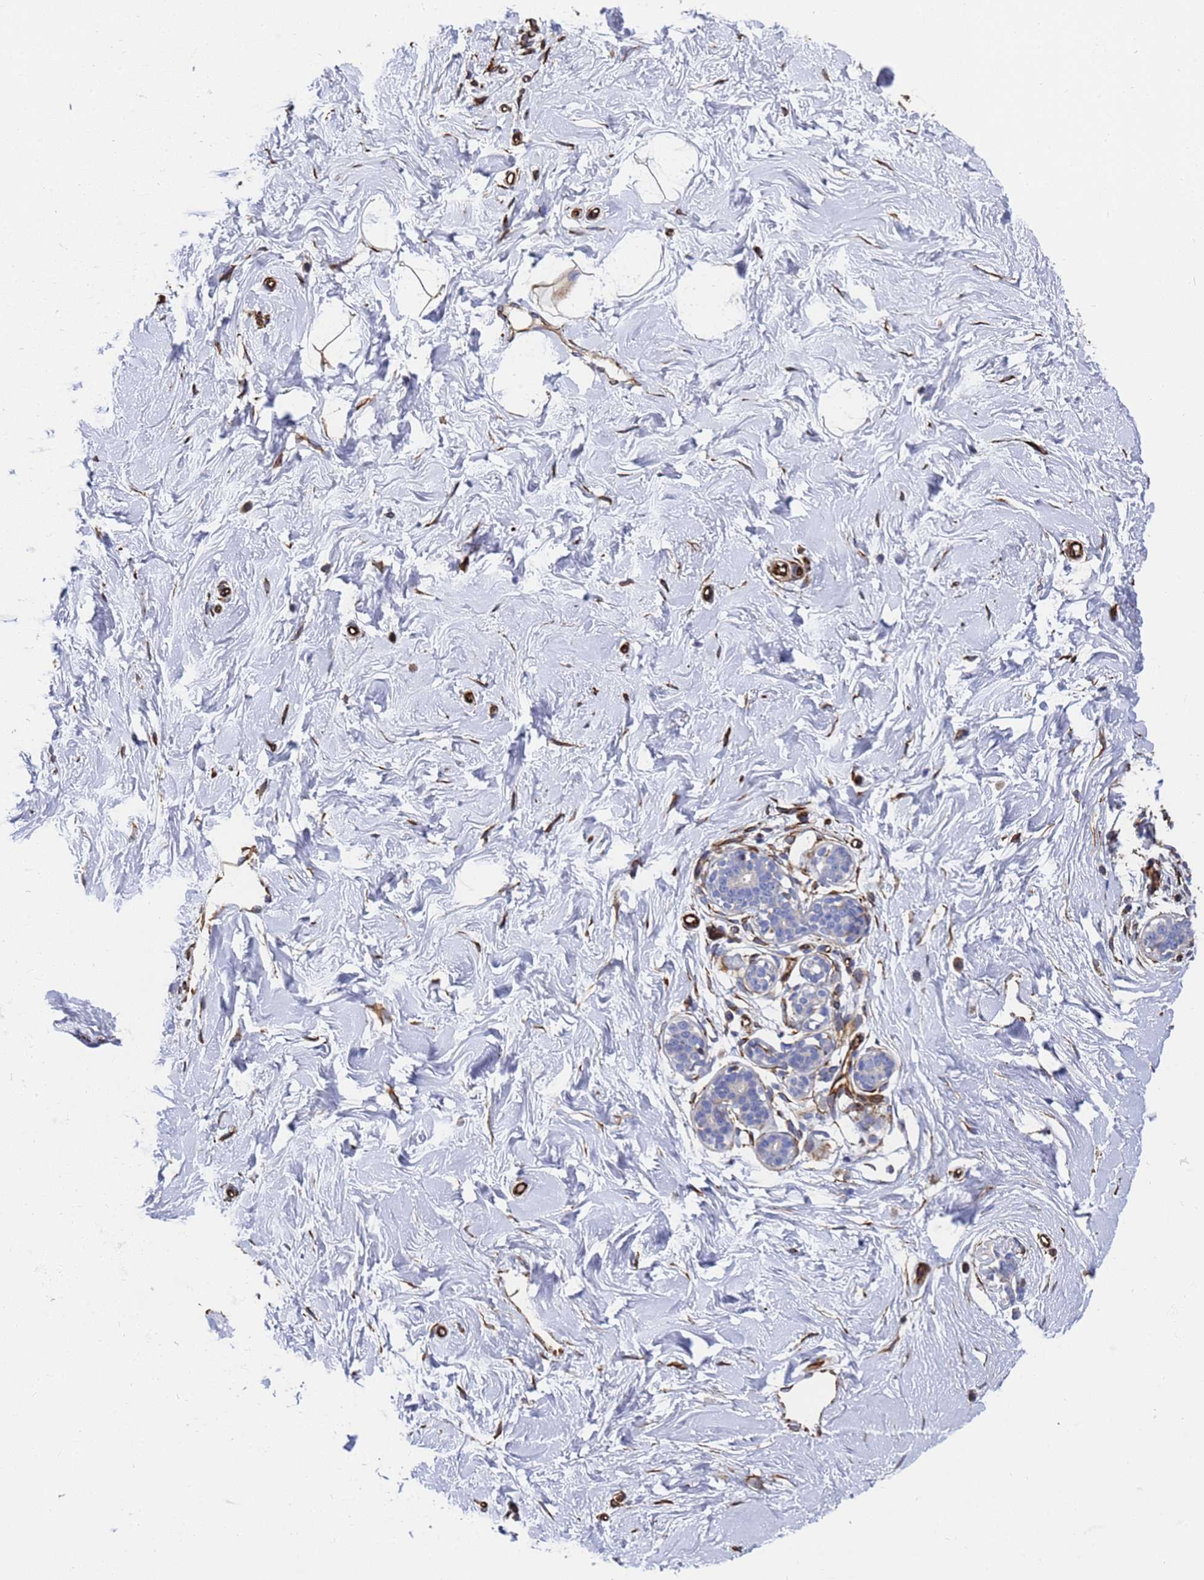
{"staining": {"intensity": "negative", "quantity": "none", "location": "none"}, "tissue": "breast", "cell_type": "Adipocytes", "image_type": "normal", "snomed": [{"axis": "morphology", "description": "Normal tissue, NOS"}, {"axis": "morphology", "description": "Adenoma, NOS"}, {"axis": "topography", "description": "Breast"}], "caption": "This is an immunohistochemistry histopathology image of normal human breast. There is no staining in adipocytes.", "gene": "SYT13", "patient": {"sex": "female", "age": 23}}